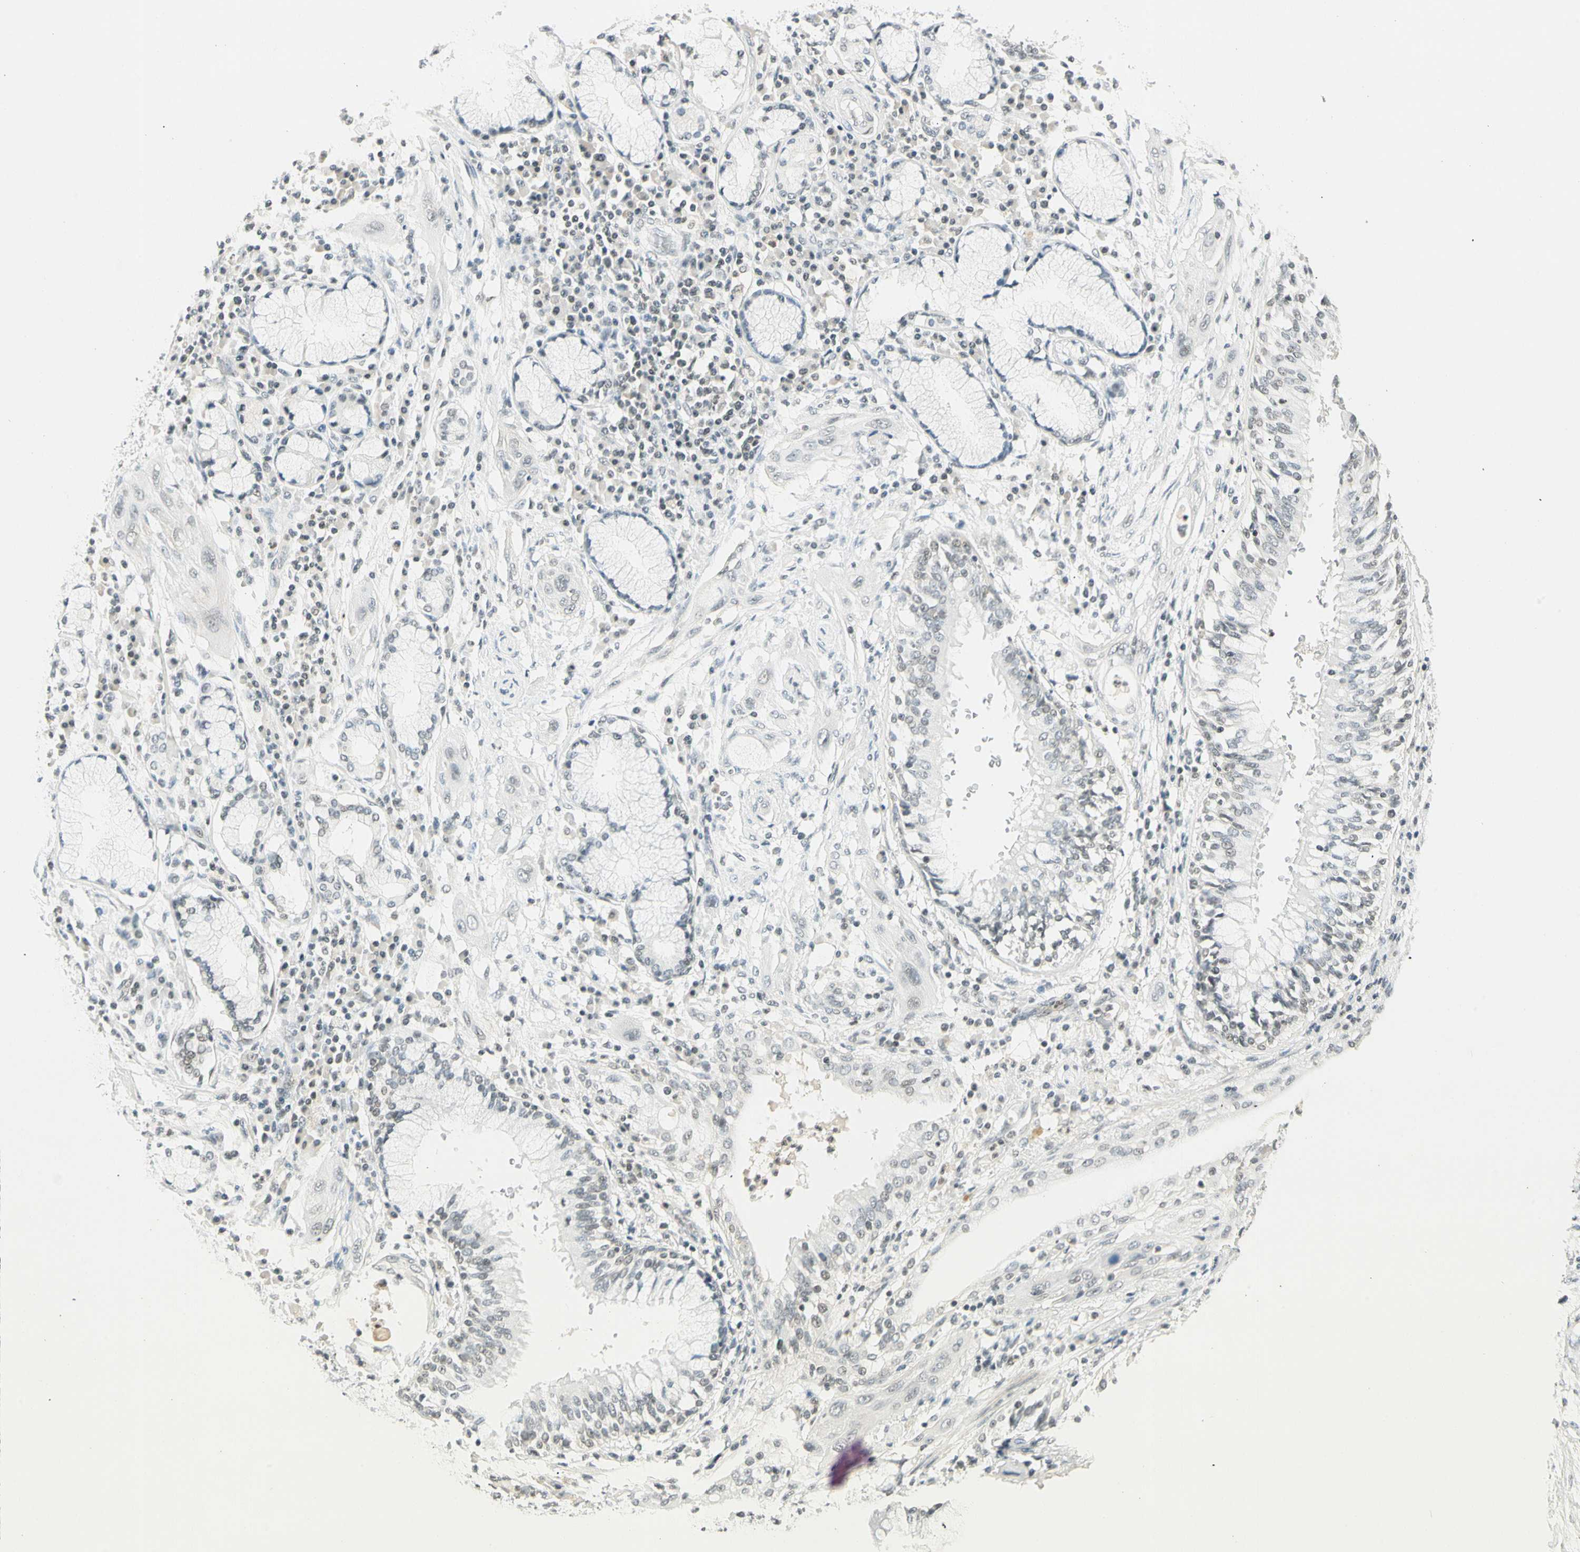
{"staining": {"intensity": "weak", "quantity": "<25%", "location": "nuclear"}, "tissue": "lung cancer", "cell_type": "Tumor cells", "image_type": "cancer", "snomed": [{"axis": "morphology", "description": "Squamous cell carcinoma, NOS"}, {"axis": "topography", "description": "Lung"}], "caption": "Tumor cells are negative for brown protein staining in lung cancer (squamous cell carcinoma).", "gene": "SMAD3", "patient": {"sex": "female", "age": 47}}